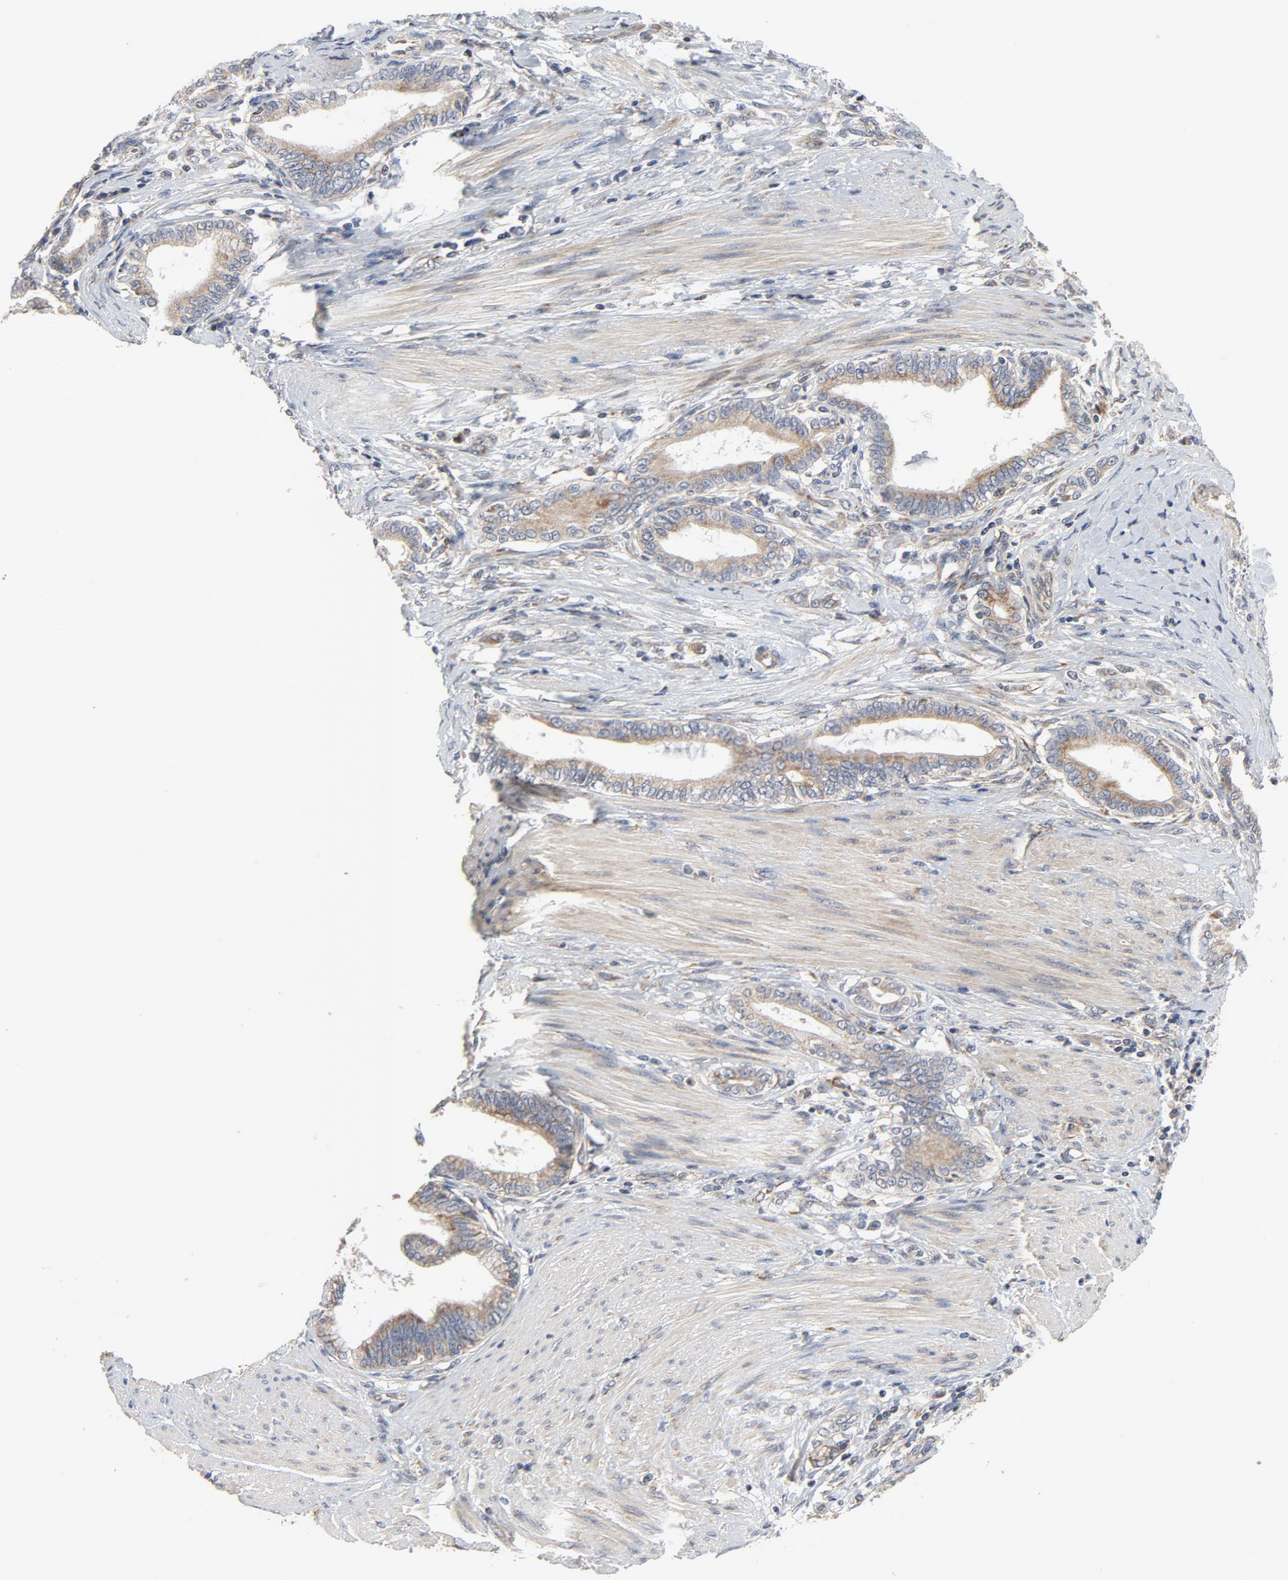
{"staining": {"intensity": "moderate", "quantity": ">75%", "location": "nuclear"}, "tissue": "pancreatic cancer", "cell_type": "Tumor cells", "image_type": "cancer", "snomed": [{"axis": "morphology", "description": "Adenocarcinoma, NOS"}, {"axis": "topography", "description": "Pancreas"}], "caption": "Immunohistochemistry staining of pancreatic adenocarcinoma, which displays medium levels of moderate nuclear staining in about >75% of tumor cells indicating moderate nuclear protein expression. The staining was performed using DAB (3,3'-diaminobenzidine) (brown) for protein detection and nuclei were counterstained in hematoxylin (blue).", "gene": "C14orf119", "patient": {"sex": "female", "age": 64}}